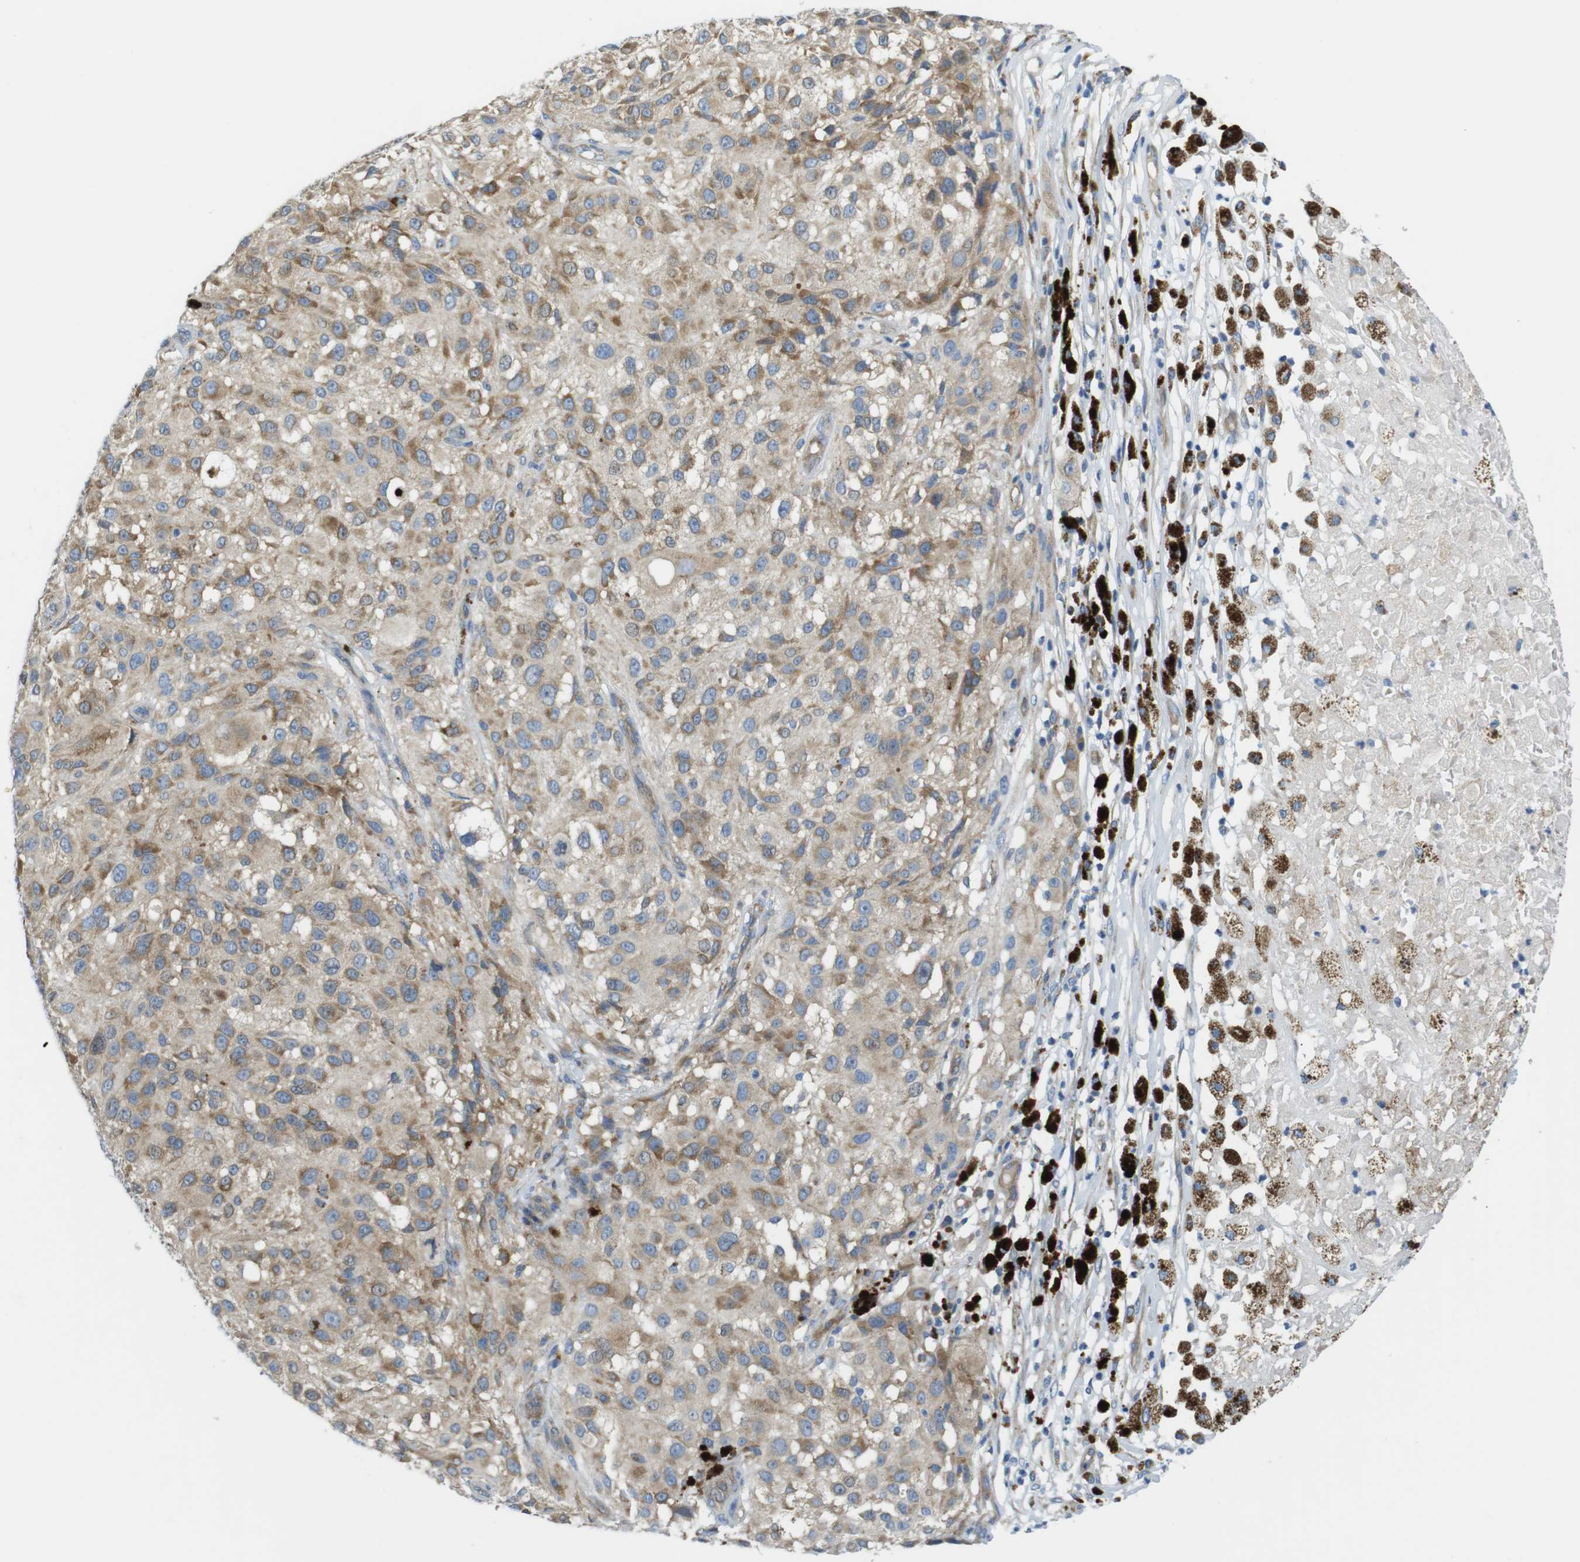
{"staining": {"intensity": "moderate", "quantity": ">75%", "location": "cytoplasmic/membranous"}, "tissue": "melanoma", "cell_type": "Tumor cells", "image_type": "cancer", "snomed": [{"axis": "morphology", "description": "Necrosis, NOS"}, {"axis": "morphology", "description": "Malignant melanoma, NOS"}, {"axis": "topography", "description": "Skin"}], "caption": "DAB (3,3'-diaminobenzidine) immunohistochemical staining of human melanoma exhibits moderate cytoplasmic/membranous protein positivity in approximately >75% of tumor cells.", "gene": "TMEM234", "patient": {"sex": "female", "age": 87}}